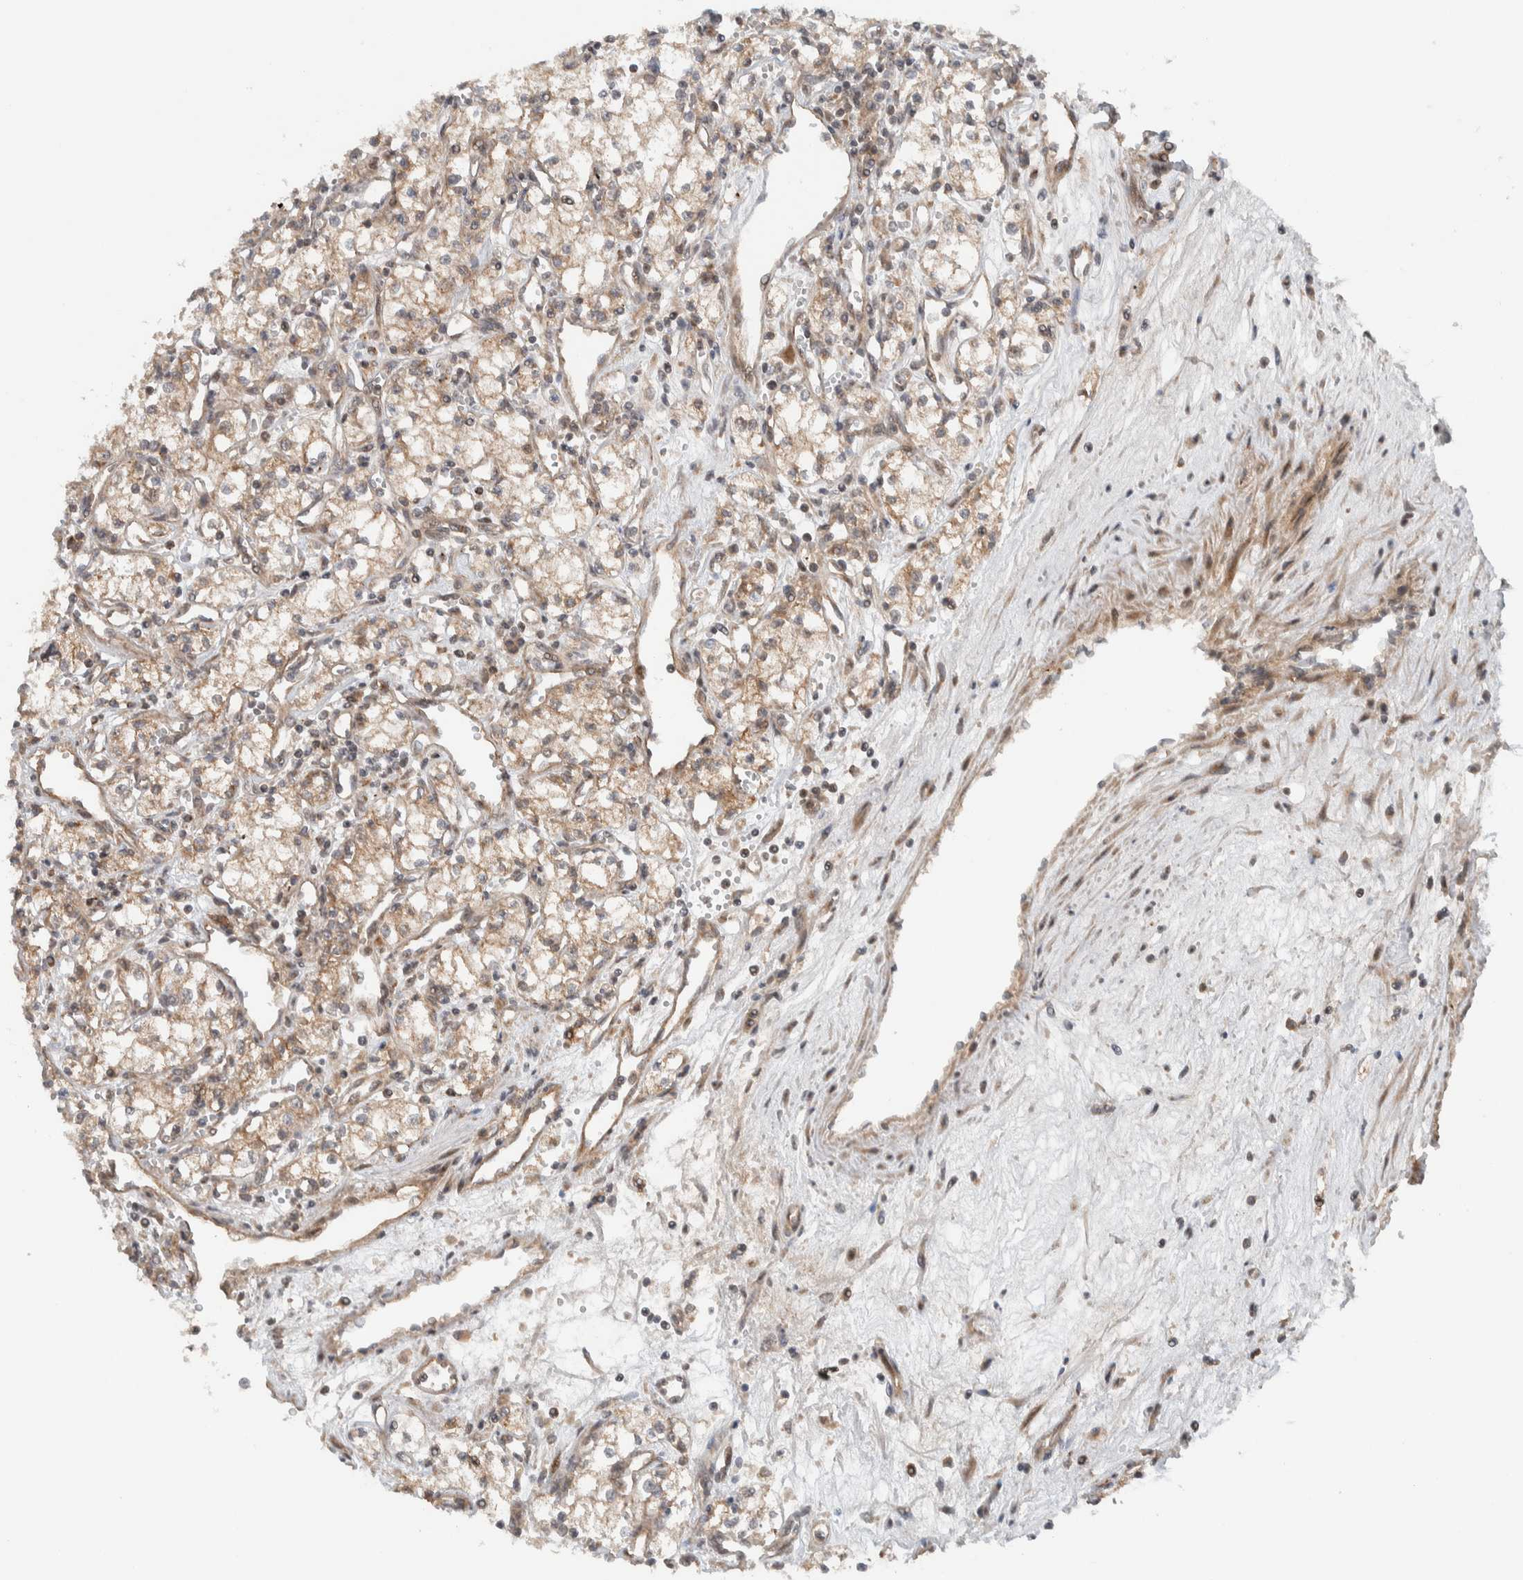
{"staining": {"intensity": "weak", "quantity": "<25%", "location": "cytoplasmic/membranous"}, "tissue": "renal cancer", "cell_type": "Tumor cells", "image_type": "cancer", "snomed": [{"axis": "morphology", "description": "Adenocarcinoma, NOS"}, {"axis": "topography", "description": "Kidney"}], "caption": "Human renal cancer (adenocarcinoma) stained for a protein using immunohistochemistry displays no positivity in tumor cells.", "gene": "KLHL6", "patient": {"sex": "male", "age": 59}}